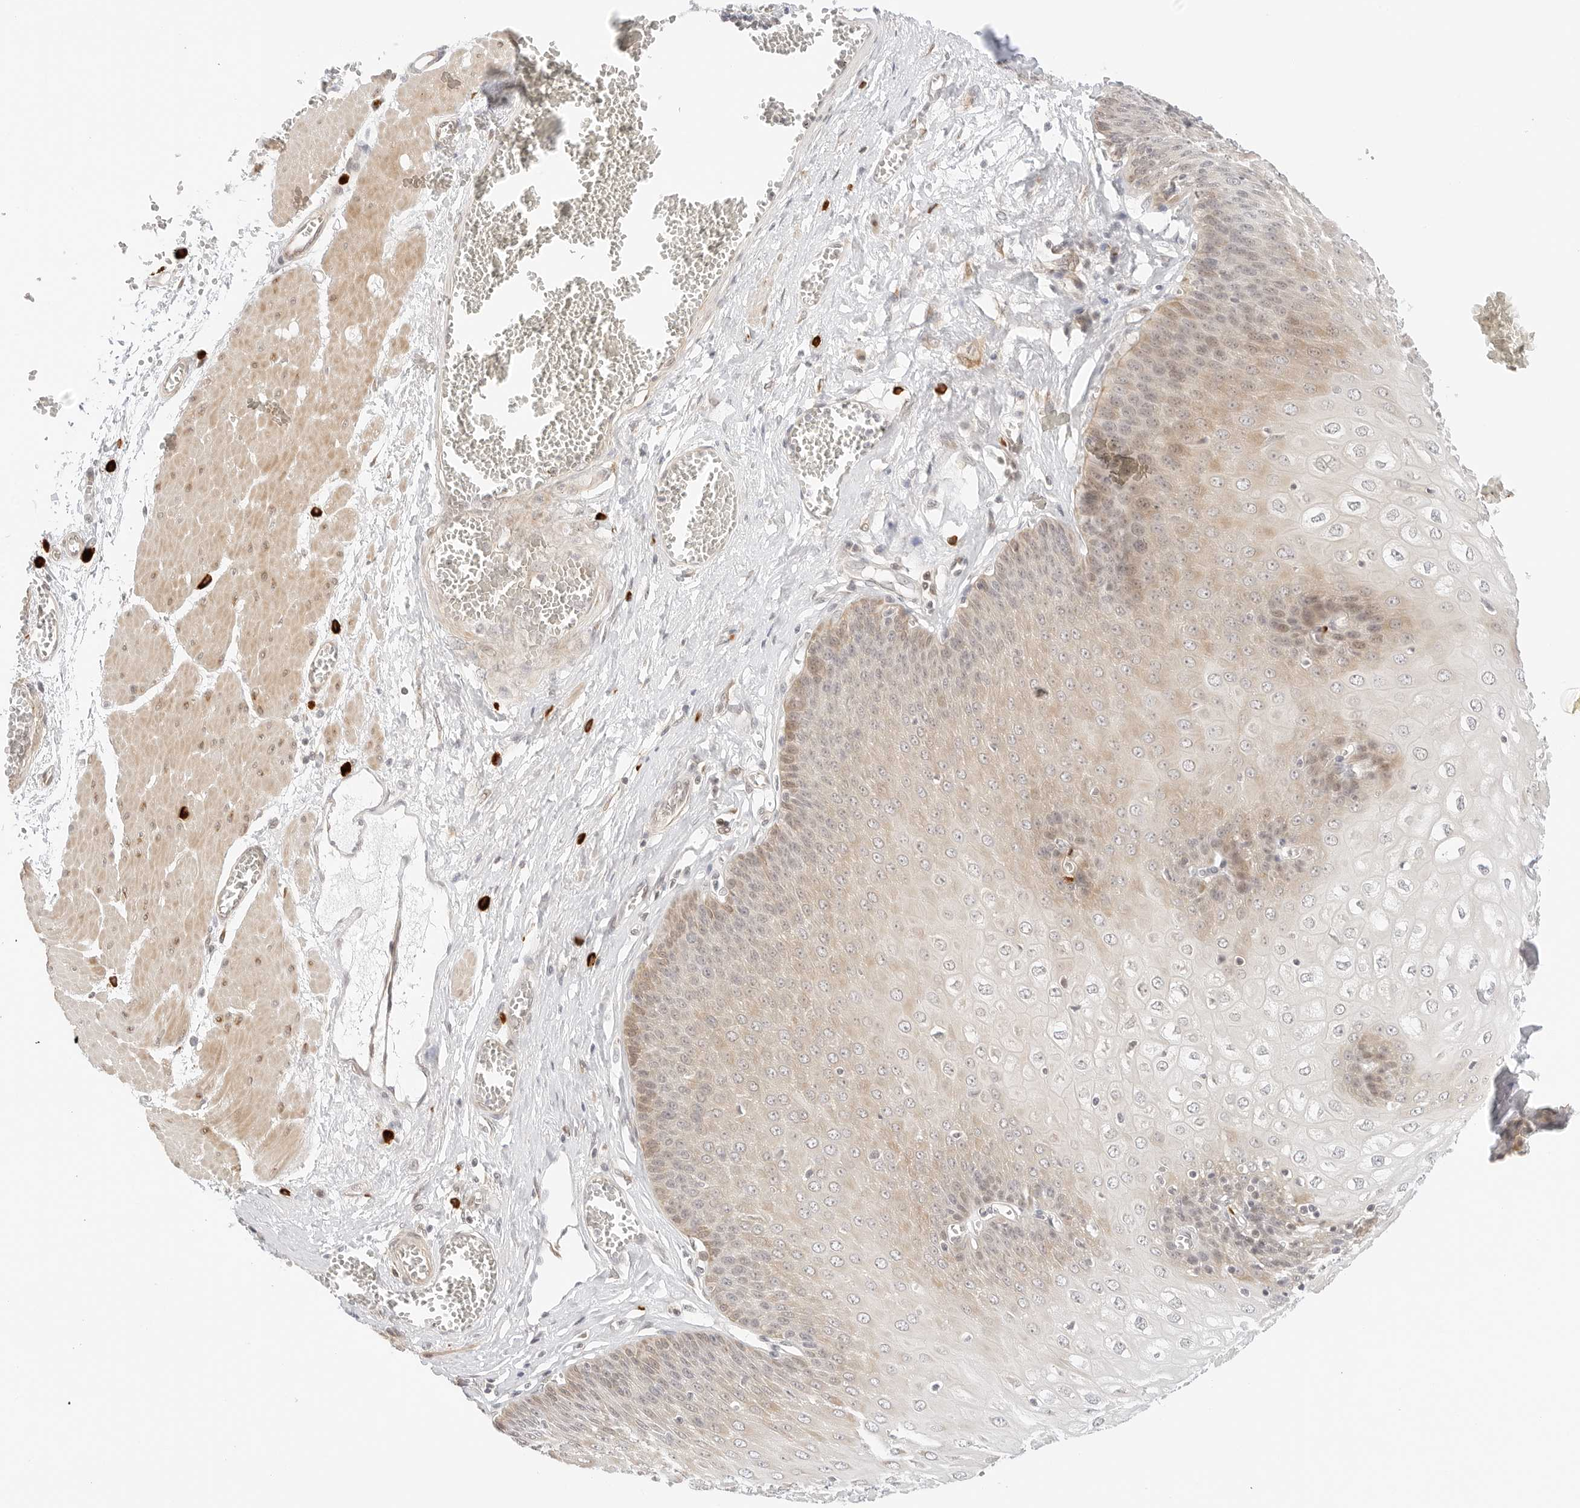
{"staining": {"intensity": "moderate", "quantity": "<25%", "location": "cytoplasmic/membranous"}, "tissue": "esophagus", "cell_type": "Squamous epithelial cells", "image_type": "normal", "snomed": [{"axis": "morphology", "description": "Normal tissue, NOS"}, {"axis": "topography", "description": "Esophagus"}], "caption": "Esophagus stained with DAB (3,3'-diaminobenzidine) IHC displays low levels of moderate cytoplasmic/membranous positivity in approximately <25% of squamous epithelial cells.", "gene": "TEKT2", "patient": {"sex": "male", "age": 60}}